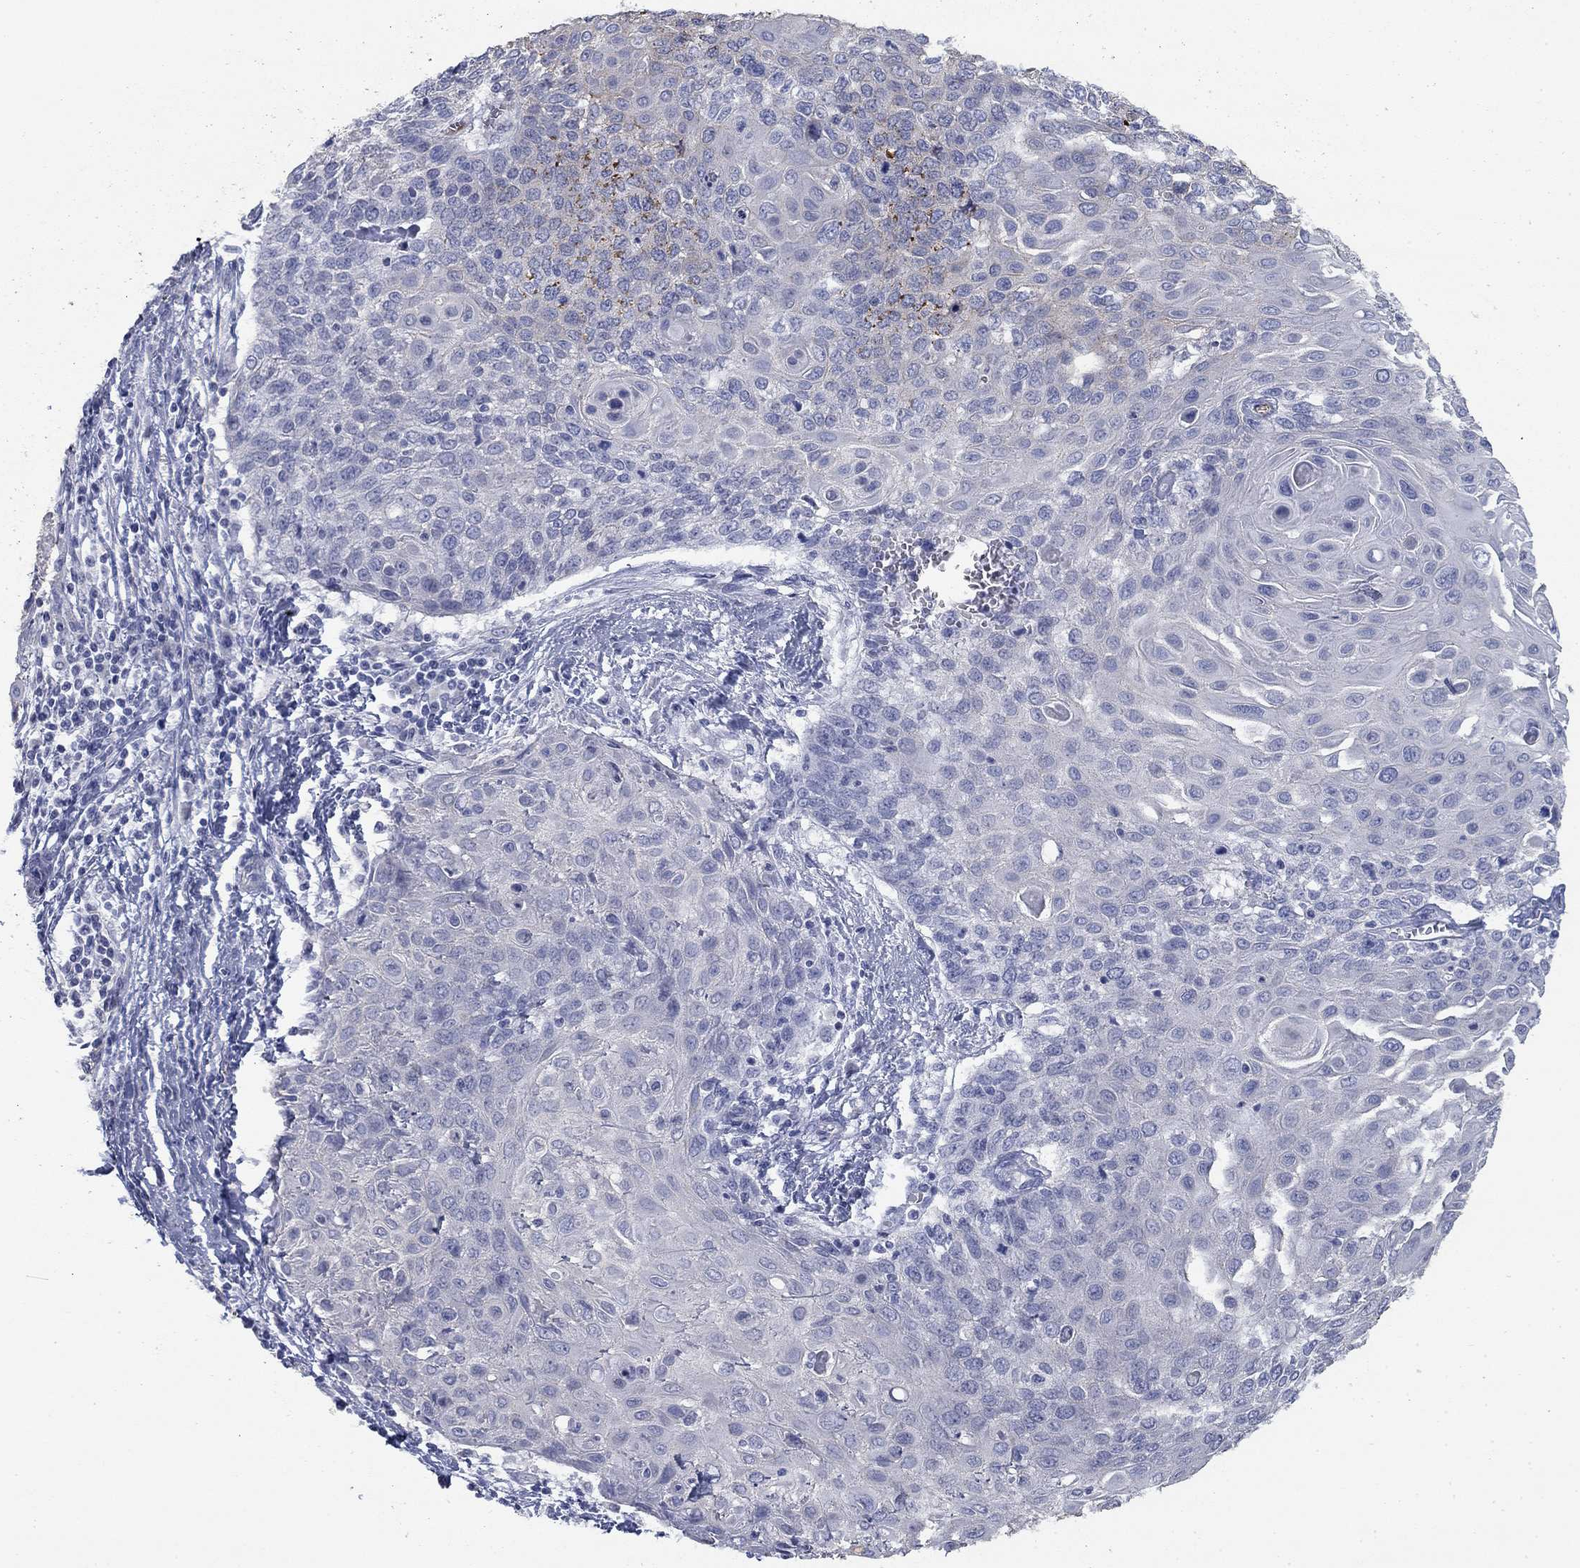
{"staining": {"intensity": "negative", "quantity": "none", "location": "none"}, "tissue": "cervical cancer", "cell_type": "Tumor cells", "image_type": "cancer", "snomed": [{"axis": "morphology", "description": "Squamous cell carcinoma, NOS"}, {"axis": "topography", "description": "Cervix"}], "caption": "Squamous cell carcinoma (cervical) stained for a protein using IHC reveals no staining tumor cells.", "gene": "APOC3", "patient": {"sex": "female", "age": 39}}